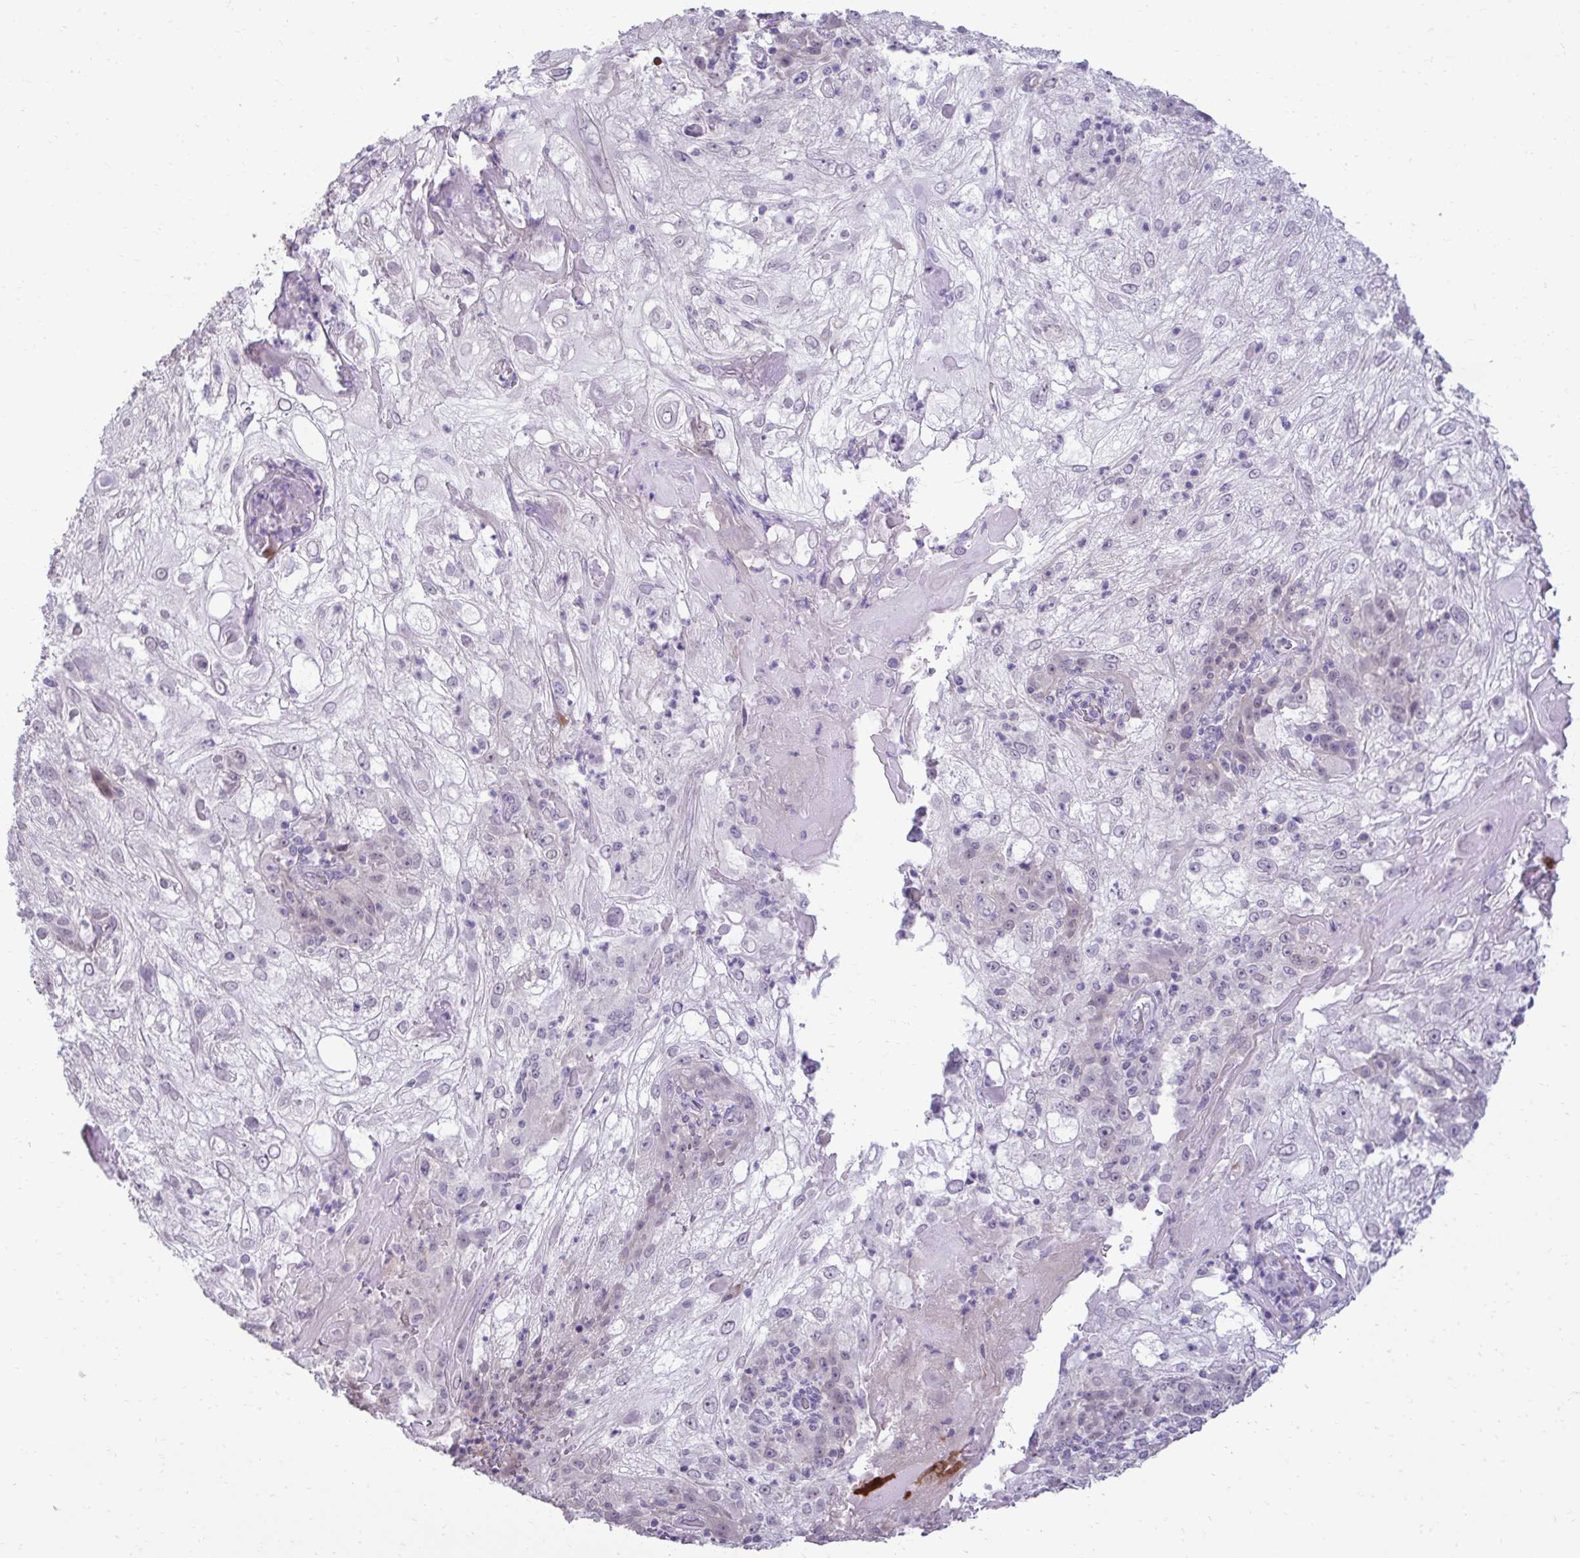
{"staining": {"intensity": "negative", "quantity": "none", "location": "none"}, "tissue": "skin cancer", "cell_type": "Tumor cells", "image_type": "cancer", "snomed": [{"axis": "morphology", "description": "Normal tissue, NOS"}, {"axis": "morphology", "description": "Squamous cell carcinoma, NOS"}, {"axis": "topography", "description": "Skin"}], "caption": "Human squamous cell carcinoma (skin) stained for a protein using immunohistochemistry (IHC) displays no expression in tumor cells.", "gene": "SLC30A3", "patient": {"sex": "female", "age": 83}}